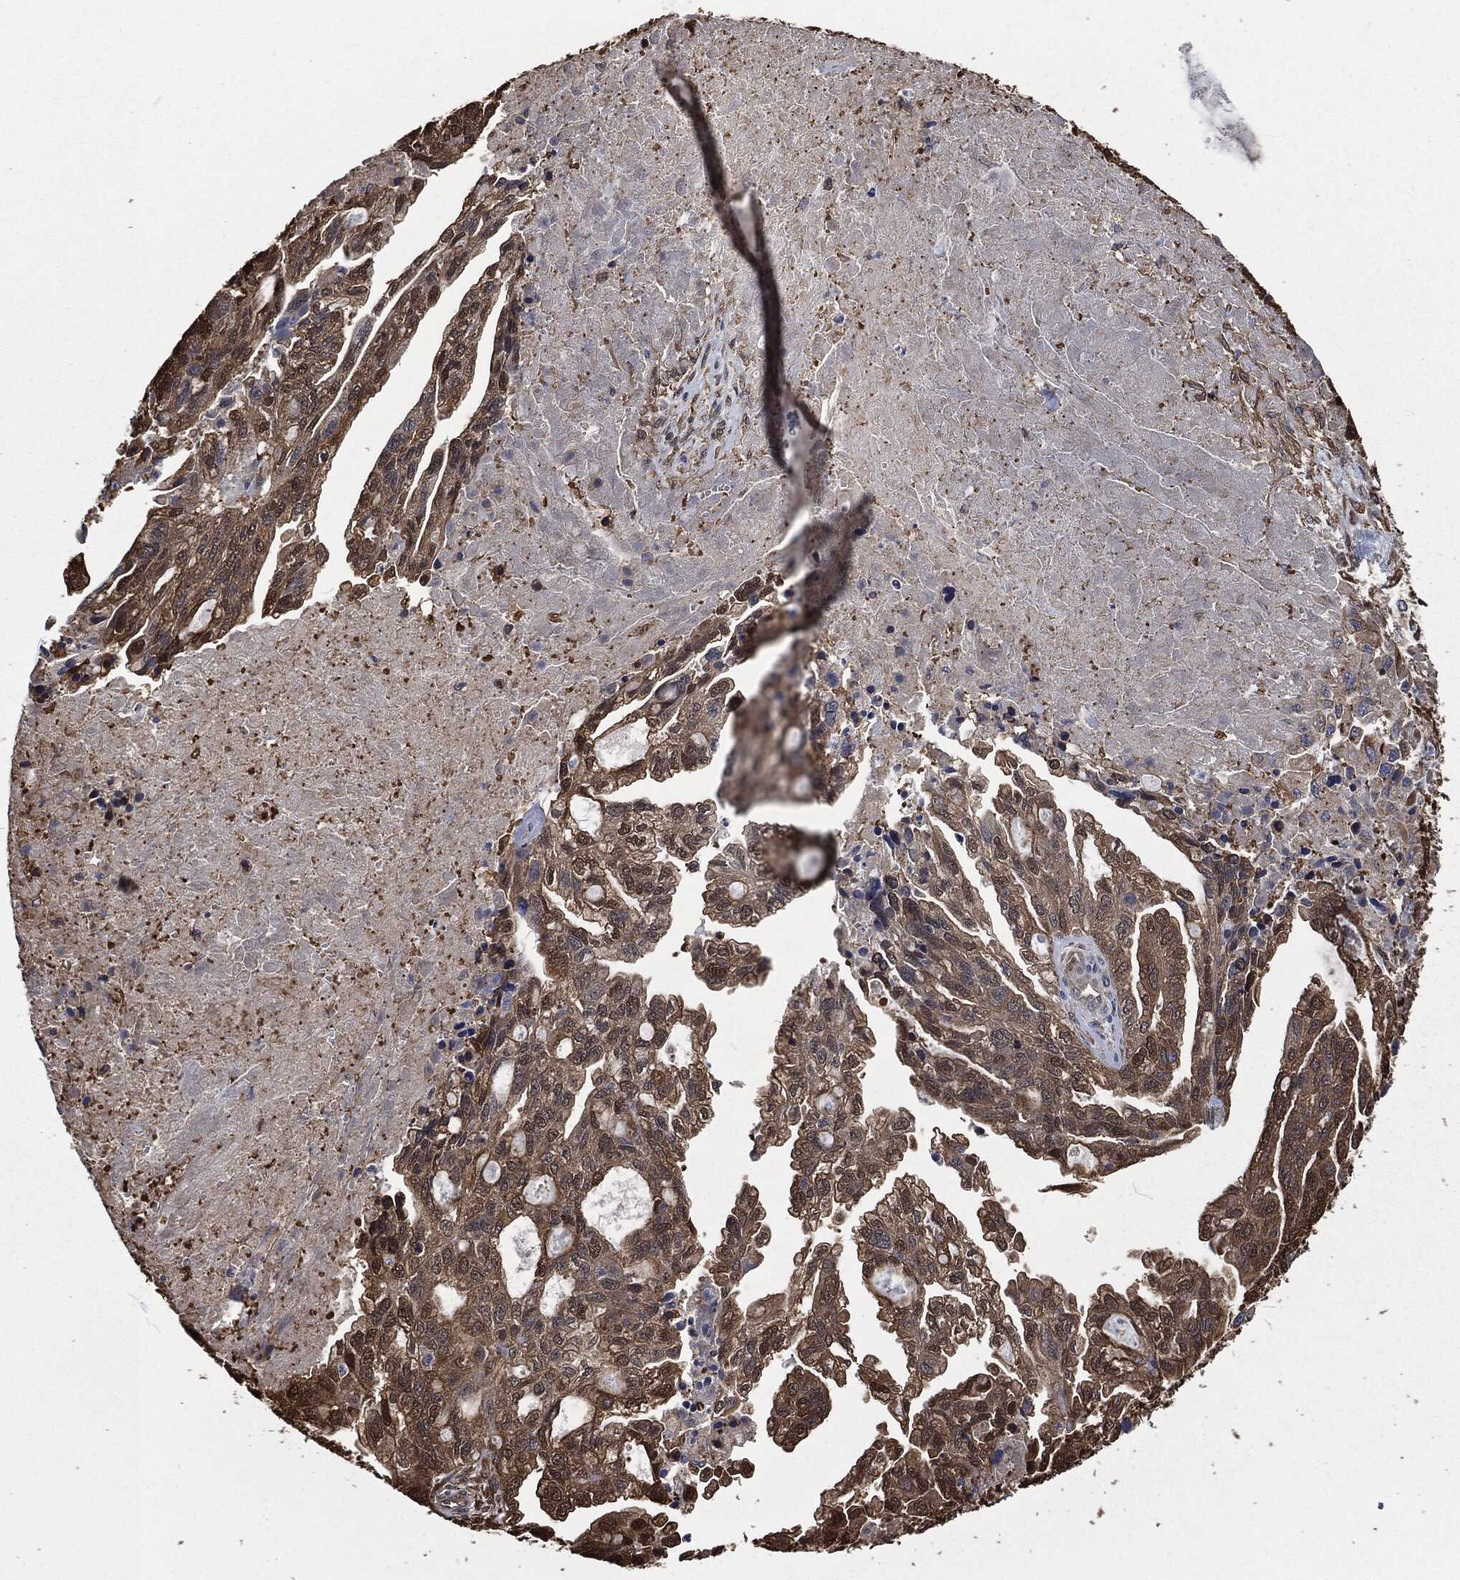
{"staining": {"intensity": "weak", "quantity": "25%-75%", "location": "cytoplasmic/membranous"}, "tissue": "ovarian cancer", "cell_type": "Tumor cells", "image_type": "cancer", "snomed": [{"axis": "morphology", "description": "Cystadenocarcinoma, serous, NOS"}, {"axis": "topography", "description": "Ovary"}], "caption": "A high-resolution photomicrograph shows immunohistochemistry staining of ovarian serous cystadenocarcinoma, which displays weak cytoplasmic/membranous positivity in about 25%-75% of tumor cells. (IHC, brightfield microscopy, high magnification).", "gene": "PRDX4", "patient": {"sex": "female", "age": 51}}